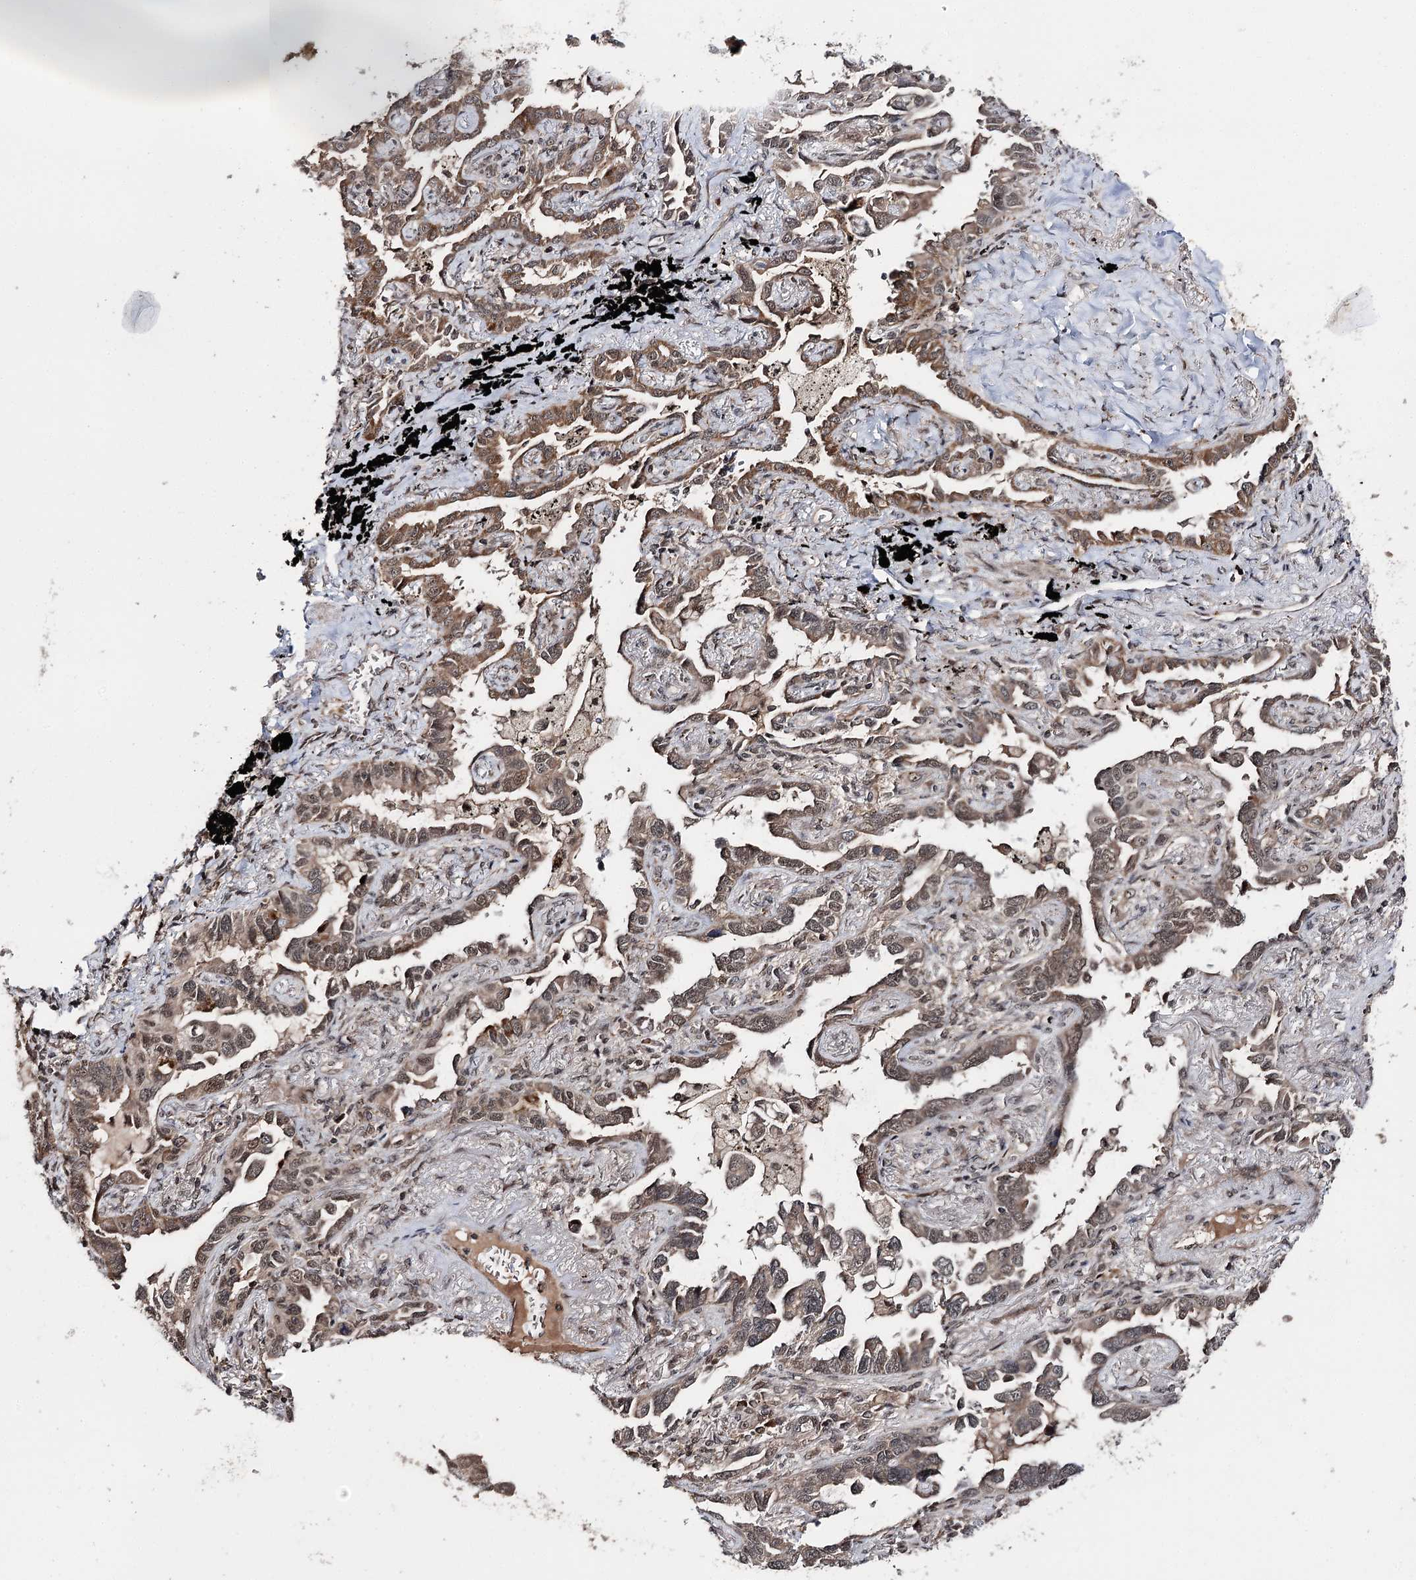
{"staining": {"intensity": "weak", "quantity": ">75%", "location": "cytoplasmic/membranous,nuclear"}, "tissue": "lung cancer", "cell_type": "Tumor cells", "image_type": "cancer", "snomed": [{"axis": "morphology", "description": "Adenocarcinoma, NOS"}, {"axis": "topography", "description": "Lung"}], "caption": "Lung adenocarcinoma was stained to show a protein in brown. There is low levels of weak cytoplasmic/membranous and nuclear expression in about >75% of tumor cells. (Stains: DAB (3,3'-diaminobenzidine) in brown, nuclei in blue, Microscopy: brightfield microscopy at high magnification).", "gene": "FAM53B", "patient": {"sex": "male", "age": 67}}